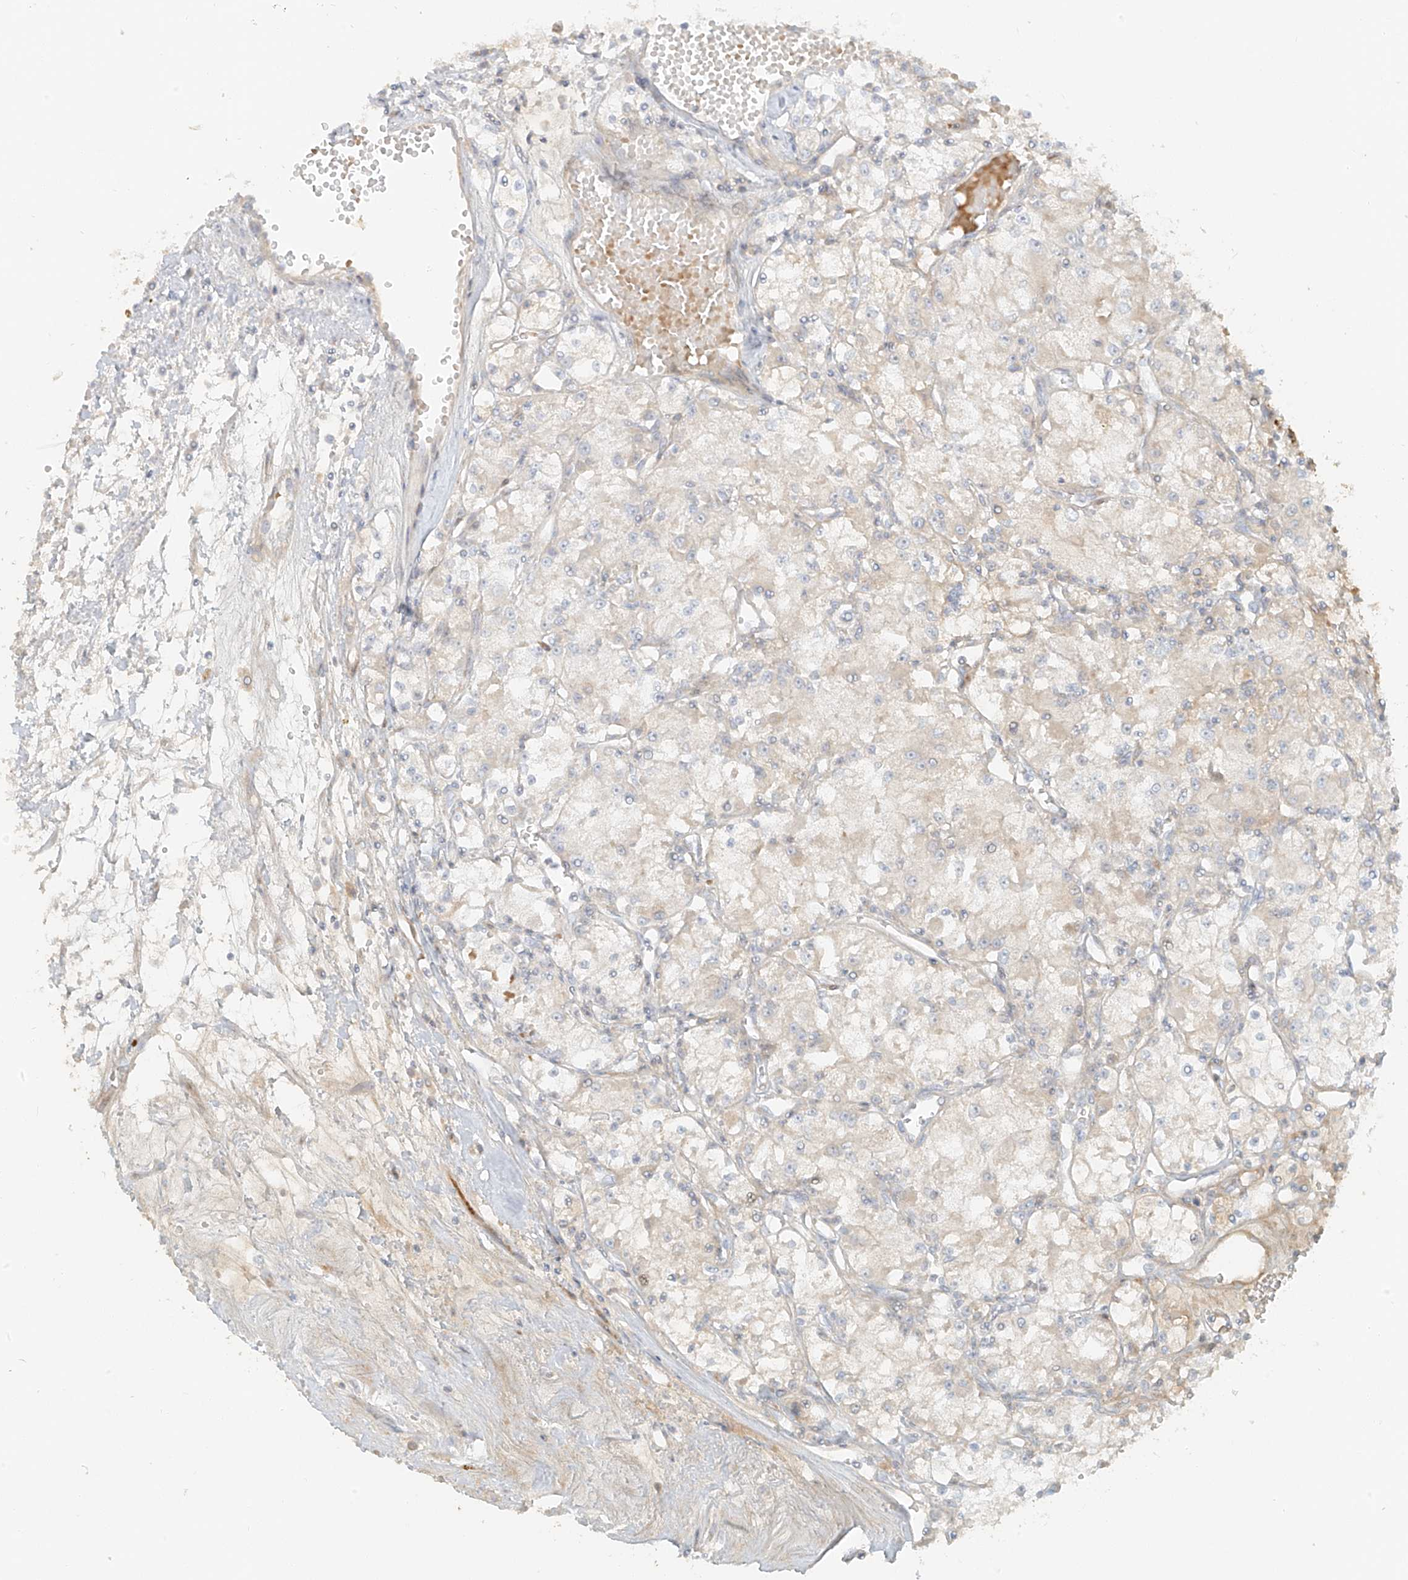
{"staining": {"intensity": "weak", "quantity": "<25%", "location": "cytoplasmic/membranous"}, "tissue": "renal cancer", "cell_type": "Tumor cells", "image_type": "cancer", "snomed": [{"axis": "morphology", "description": "Adenocarcinoma, NOS"}, {"axis": "topography", "description": "Kidney"}], "caption": "The photomicrograph shows no significant staining in tumor cells of adenocarcinoma (renal).", "gene": "MIPEP", "patient": {"sex": "female", "age": 59}}